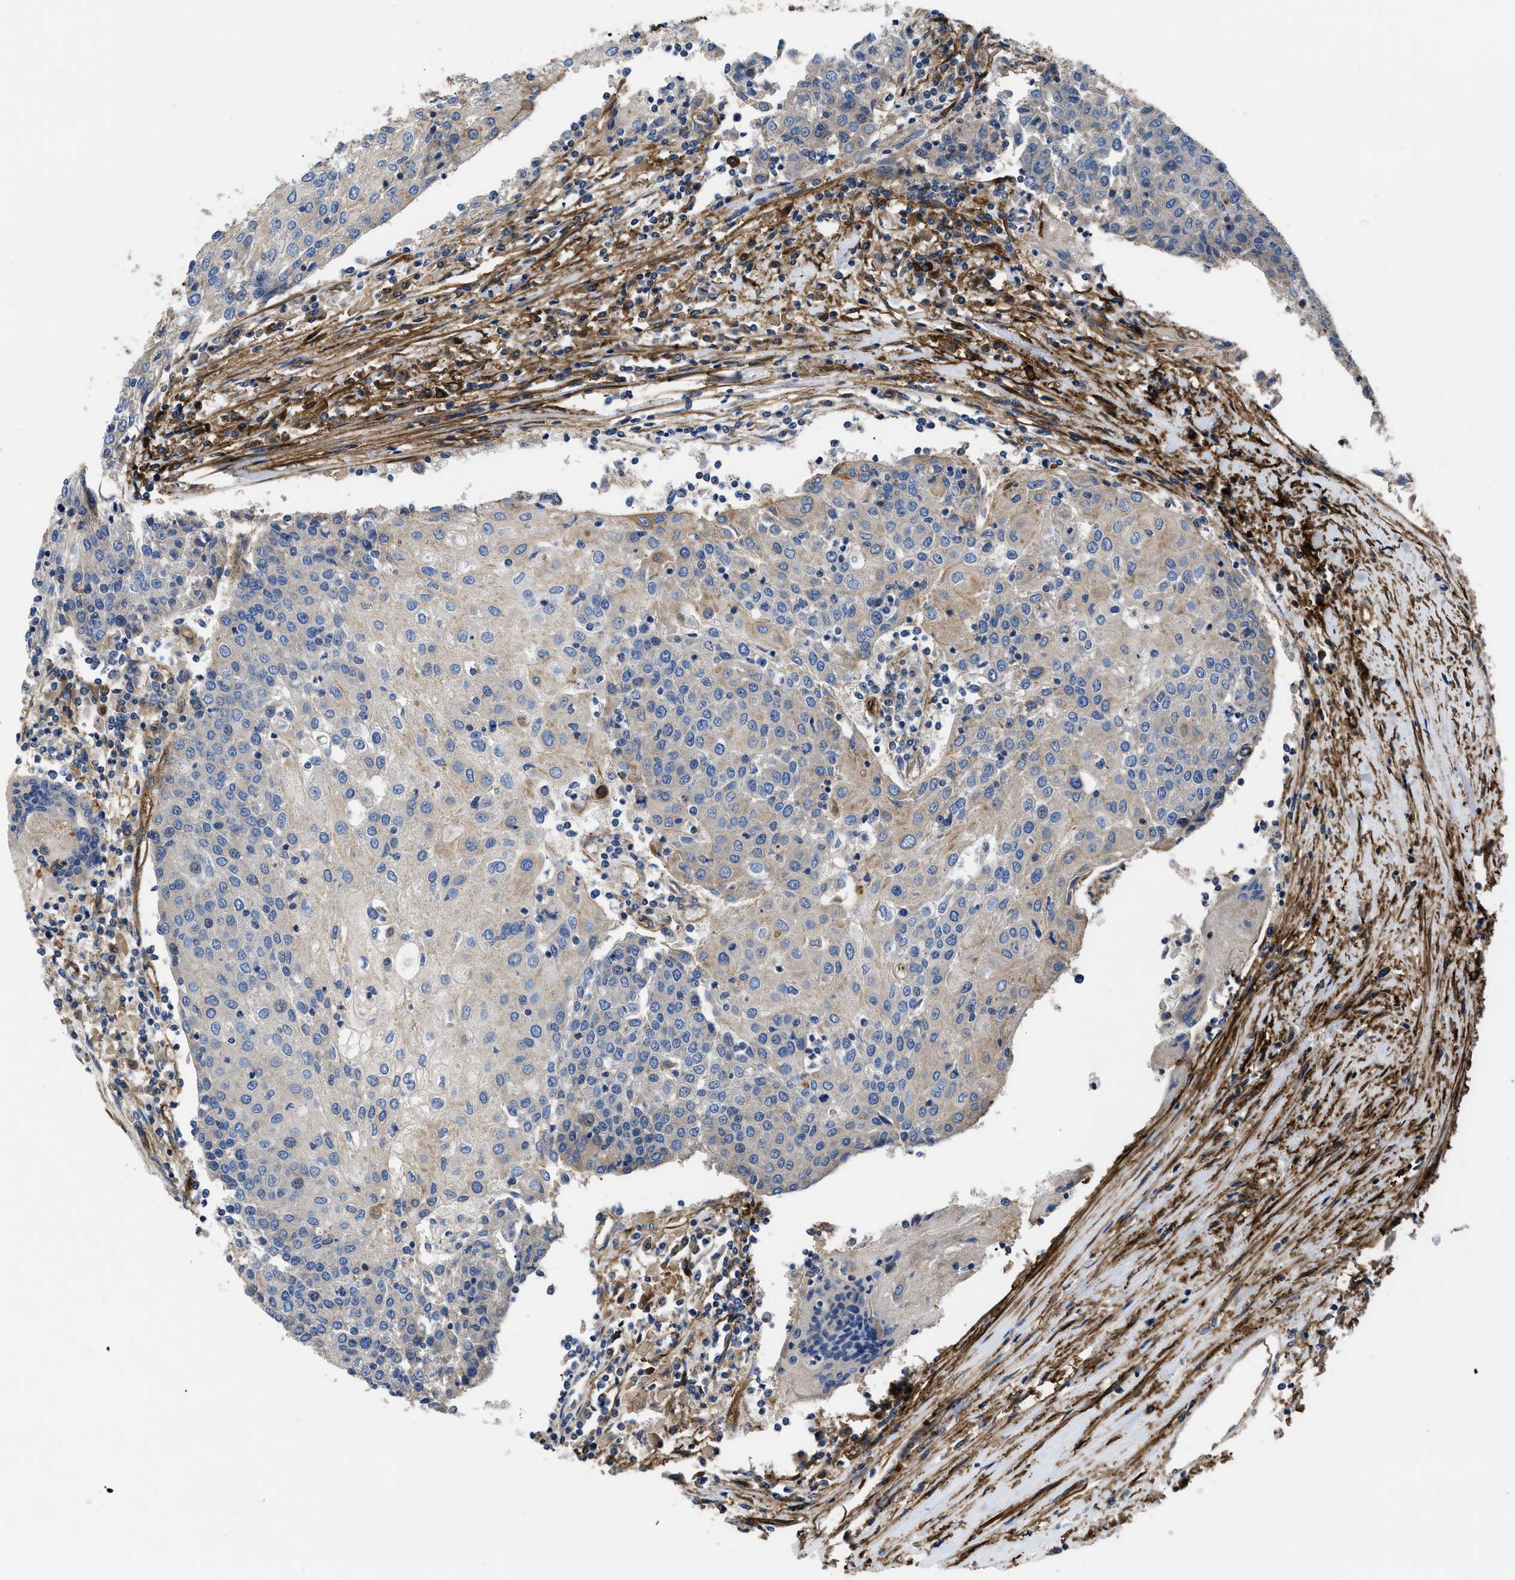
{"staining": {"intensity": "weak", "quantity": "<25%", "location": "cytoplasmic/membranous"}, "tissue": "urothelial cancer", "cell_type": "Tumor cells", "image_type": "cancer", "snomed": [{"axis": "morphology", "description": "Urothelial carcinoma, High grade"}, {"axis": "topography", "description": "Urinary bladder"}], "caption": "IHC of human urothelial cancer shows no expression in tumor cells. Brightfield microscopy of immunohistochemistry stained with DAB (3,3'-diaminobenzidine) (brown) and hematoxylin (blue), captured at high magnification.", "gene": "NT5E", "patient": {"sex": "female", "age": 85}}